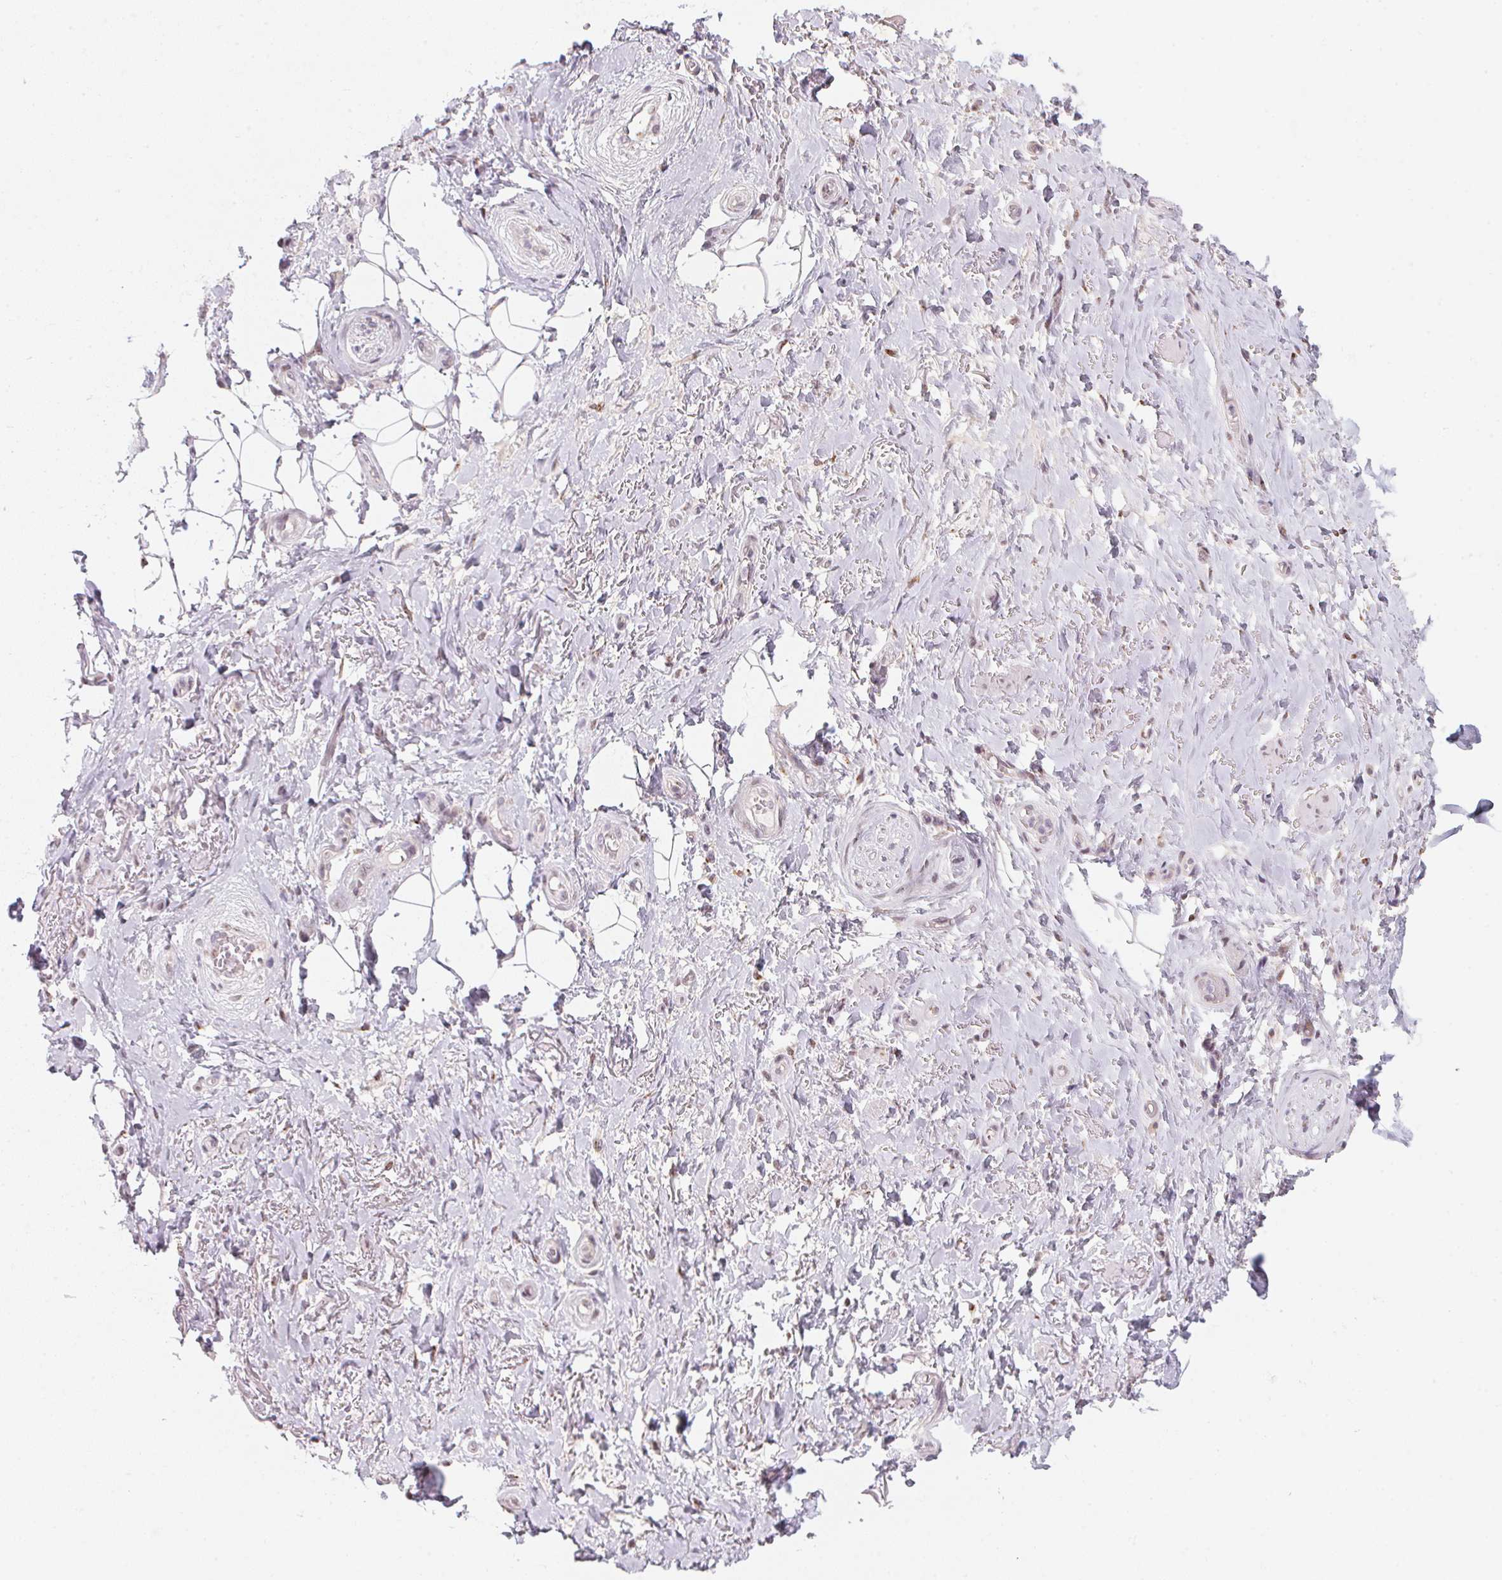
{"staining": {"intensity": "negative", "quantity": "none", "location": "none"}, "tissue": "adipose tissue", "cell_type": "Adipocytes", "image_type": "normal", "snomed": [{"axis": "morphology", "description": "Normal tissue, NOS"}, {"axis": "topography", "description": "Anal"}, {"axis": "topography", "description": "Peripheral nerve tissue"}], "caption": "This is an IHC photomicrograph of benign human adipose tissue. There is no positivity in adipocytes.", "gene": "RAB22A", "patient": {"sex": "male", "age": 53}}